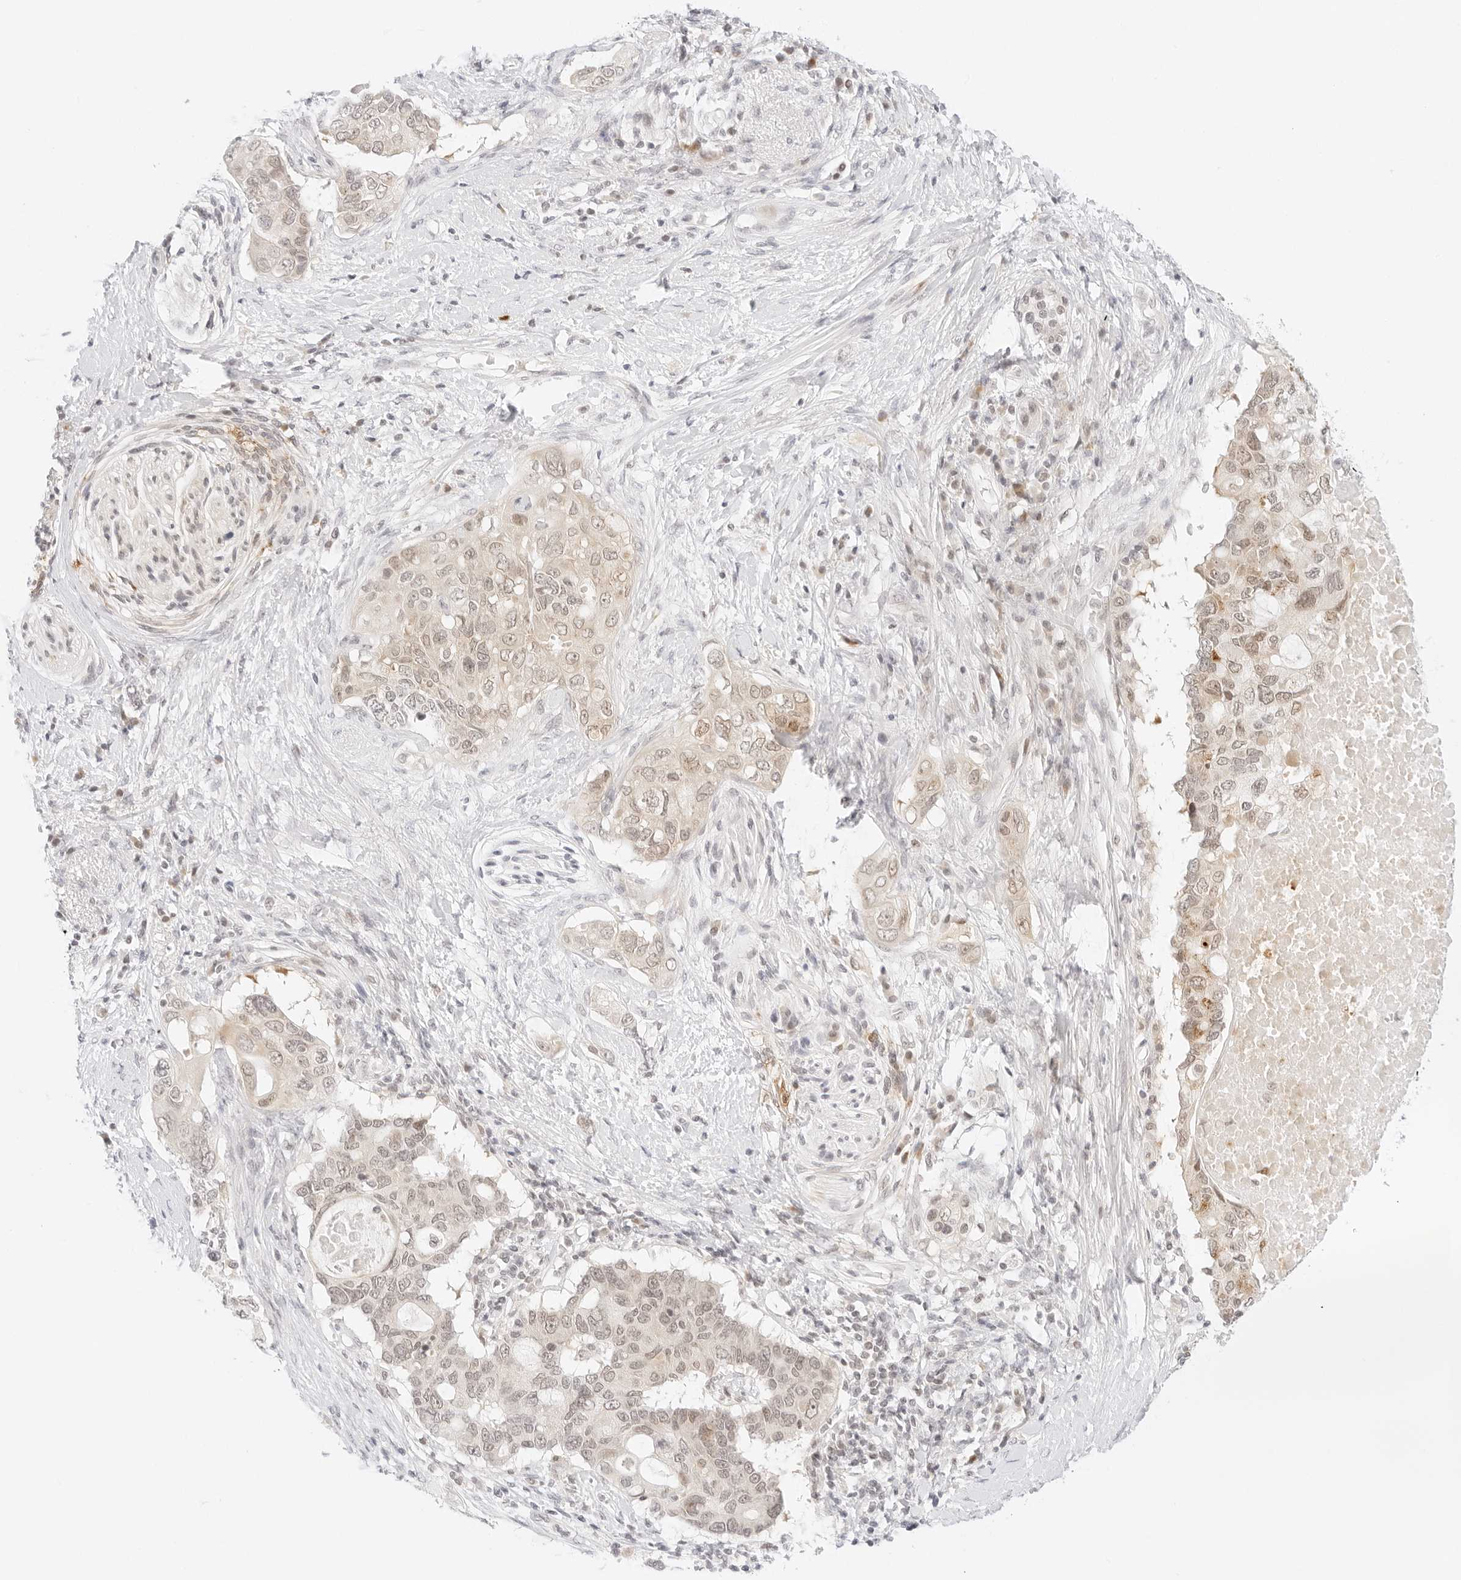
{"staining": {"intensity": "weak", "quantity": "25%-75%", "location": "nuclear"}, "tissue": "pancreatic cancer", "cell_type": "Tumor cells", "image_type": "cancer", "snomed": [{"axis": "morphology", "description": "Adenocarcinoma, NOS"}, {"axis": "topography", "description": "Pancreas"}], "caption": "Protein staining of pancreatic cancer (adenocarcinoma) tissue exhibits weak nuclear expression in approximately 25%-75% of tumor cells.", "gene": "POLR3C", "patient": {"sex": "female", "age": 56}}